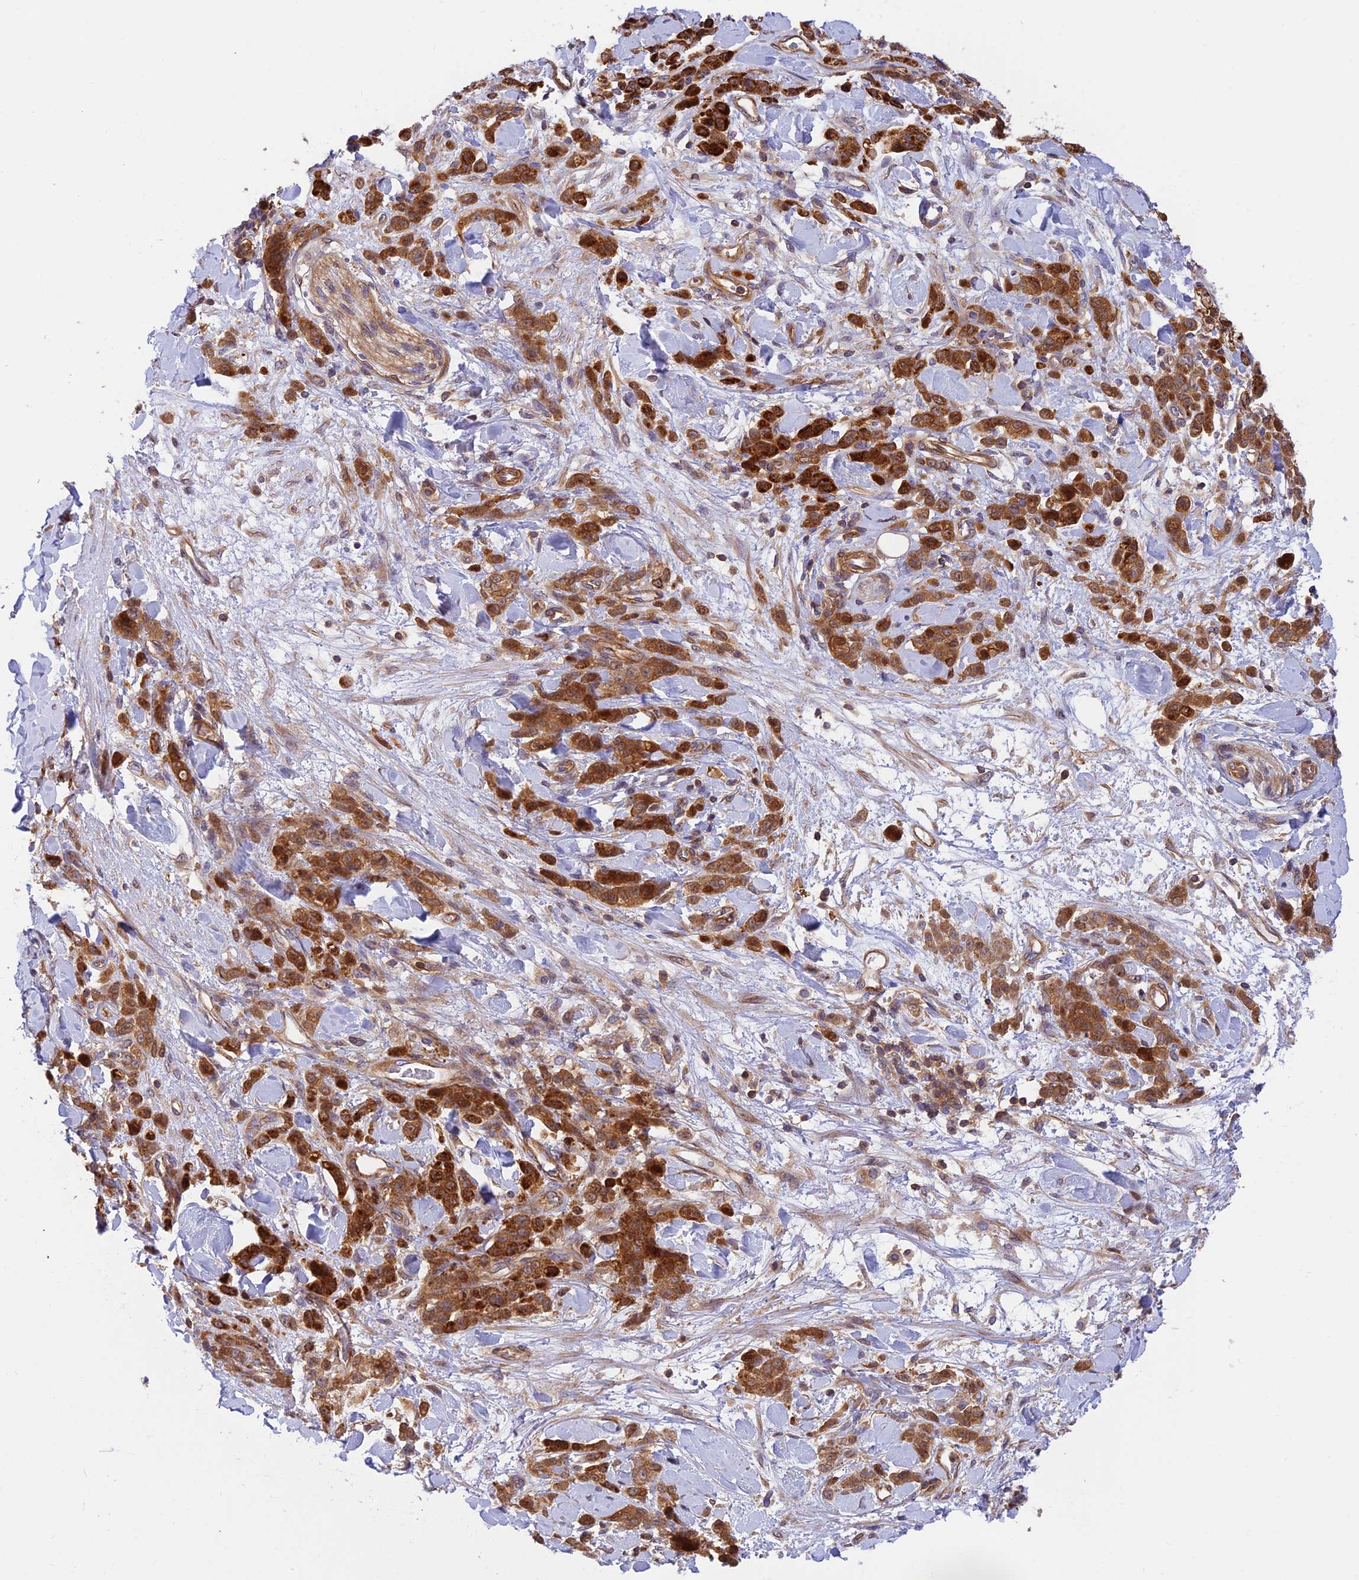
{"staining": {"intensity": "strong", "quantity": ">75%", "location": "cytoplasmic/membranous"}, "tissue": "stomach cancer", "cell_type": "Tumor cells", "image_type": "cancer", "snomed": [{"axis": "morphology", "description": "Normal tissue, NOS"}, {"axis": "morphology", "description": "Adenocarcinoma, NOS"}, {"axis": "topography", "description": "Stomach"}], "caption": "This histopathology image shows immunohistochemistry staining of adenocarcinoma (stomach), with high strong cytoplasmic/membranous staining in approximately >75% of tumor cells.", "gene": "PPP1R12C", "patient": {"sex": "male", "age": 82}}